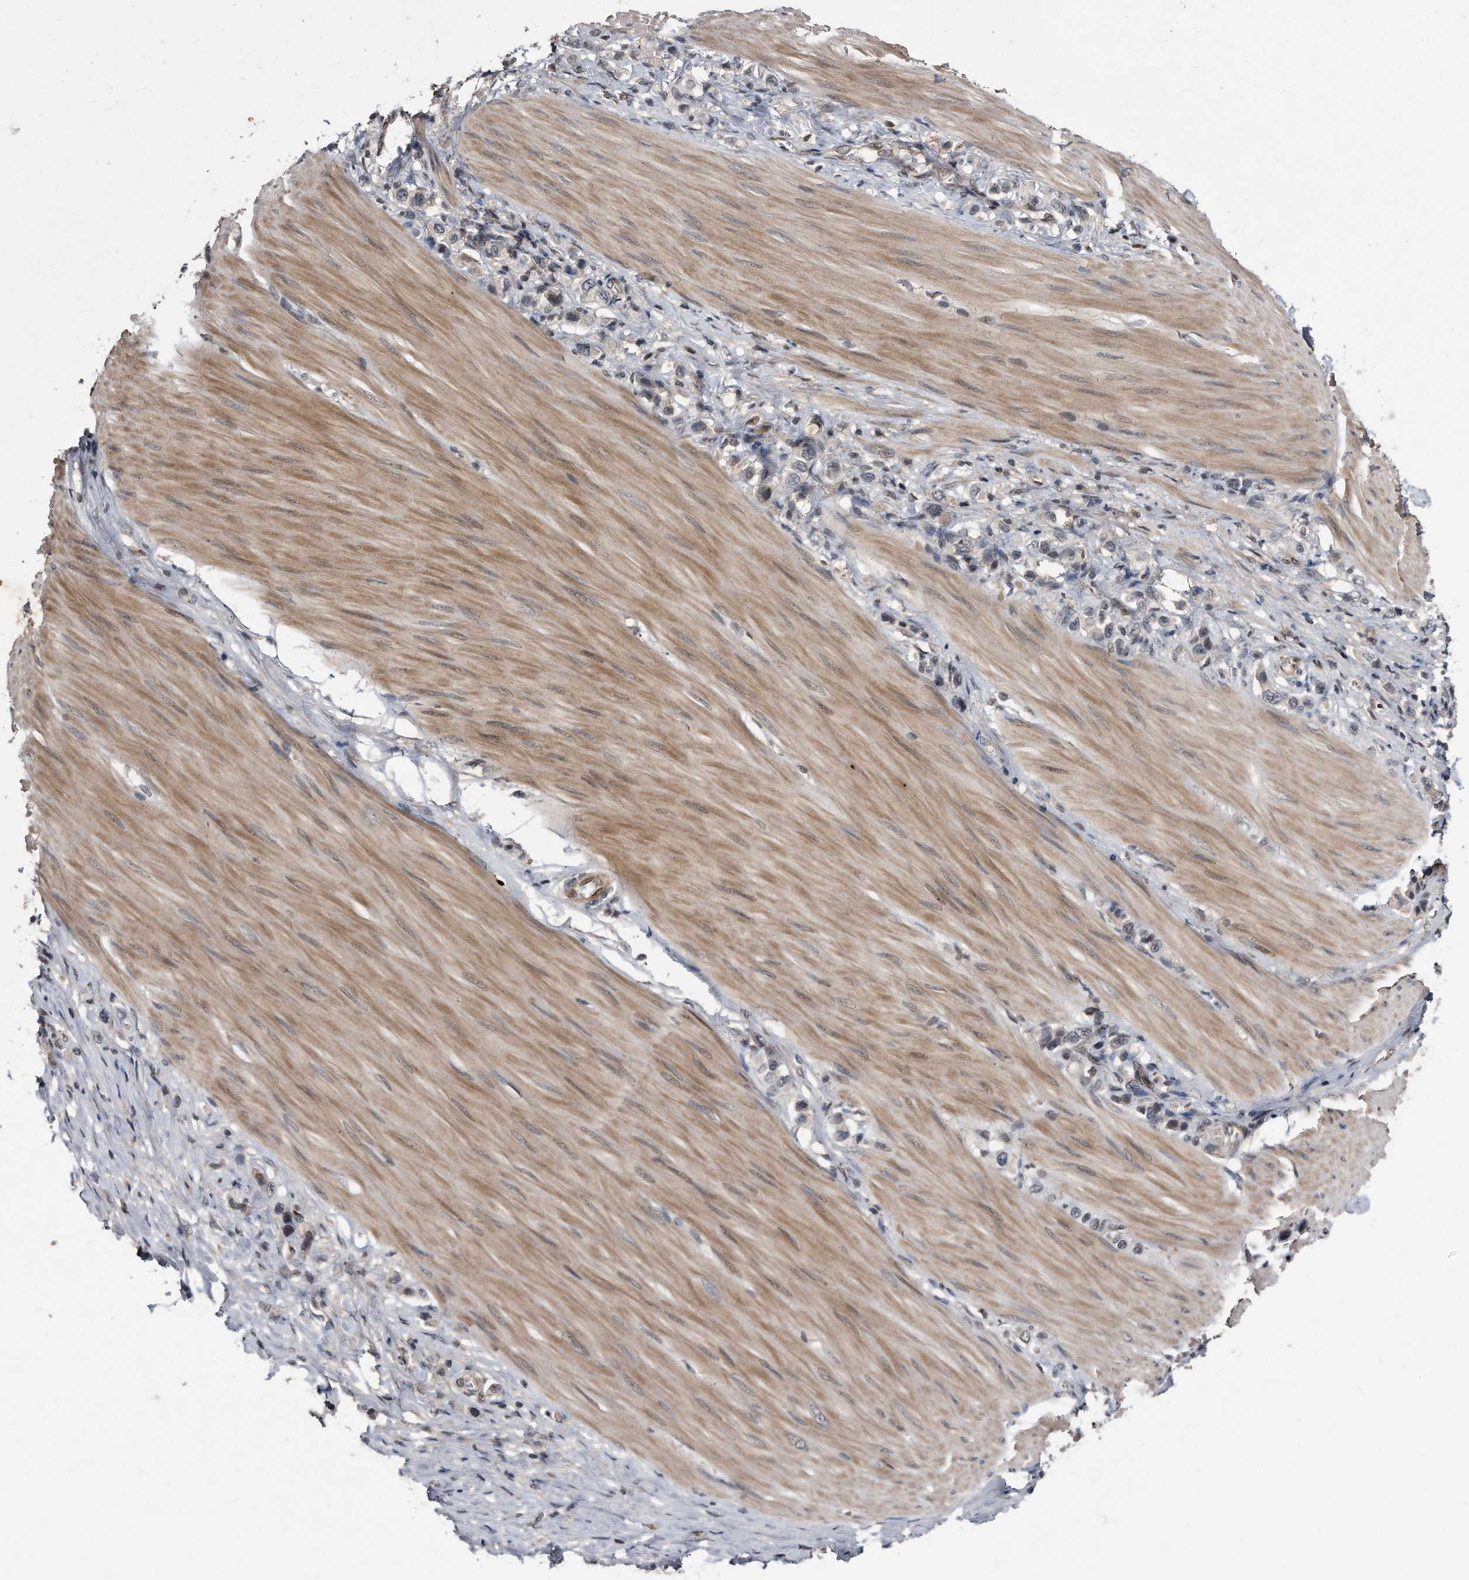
{"staining": {"intensity": "weak", "quantity": "<25%", "location": "cytoplasmic/membranous"}, "tissue": "stomach cancer", "cell_type": "Tumor cells", "image_type": "cancer", "snomed": [{"axis": "morphology", "description": "Adenocarcinoma, NOS"}, {"axis": "topography", "description": "Stomach"}], "caption": "Adenocarcinoma (stomach) was stained to show a protein in brown. There is no significant expression in tumor cells.", "gene": "RAD23B", "patient": {"sex": "female", "age": 65}}